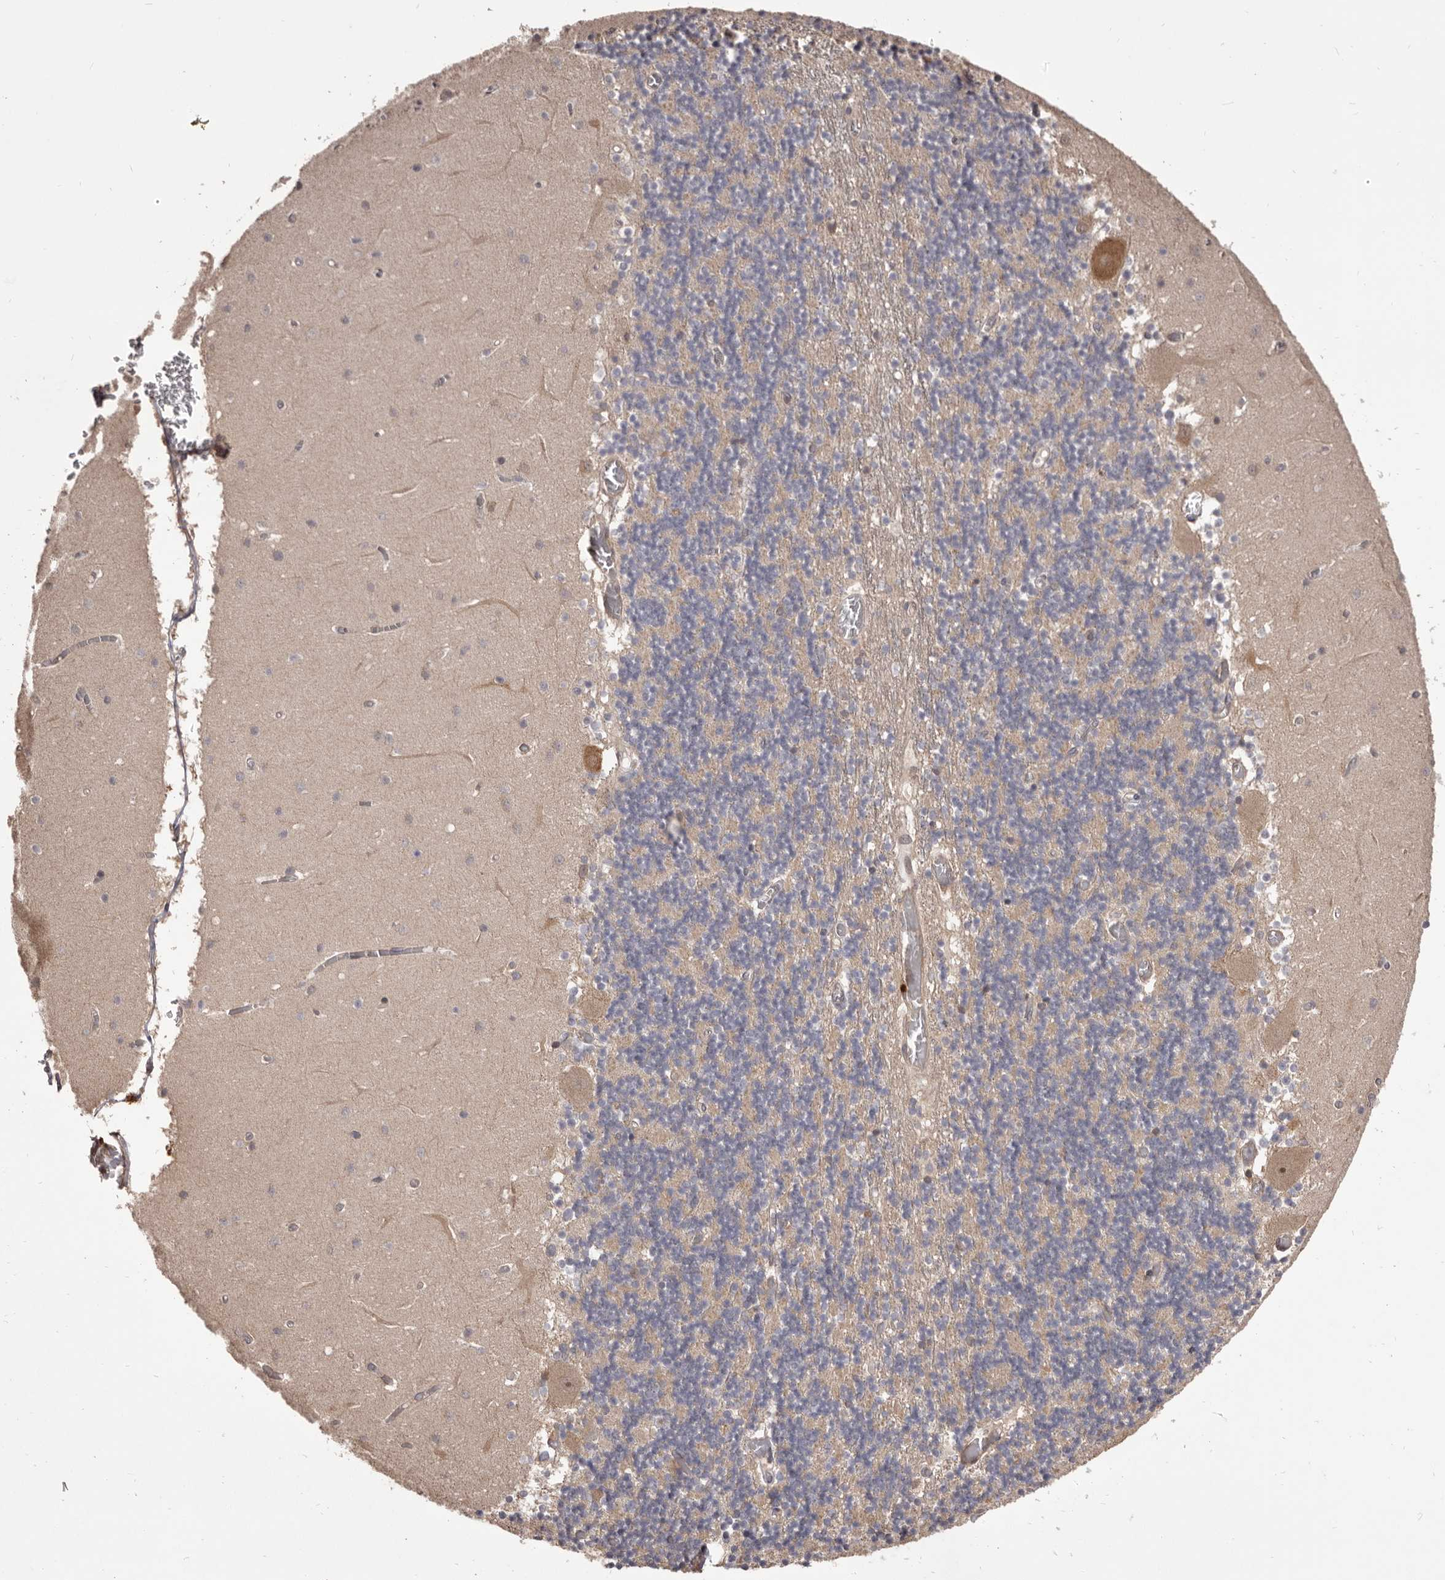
{"staining": {"intensity": "weak", "quantity": "25%-75%", "location": "cytoplasmic/membranous"}, "tissue": "cerebellum", "cell_type": "Cells in granular layer", "image_type": "normal", "snomed": [{"axis": "morphology", "description": "Normal tissue, NOS"}, {"axis": "topography", "description": "Cerebellum"}], "caption": "Weak cytoplasmic/membranous expression for a protein is identified in approximately 25%-75% of cells in granular layer of normal cerebellum using IHC.", "gene": "HBS1L", "patient": {"sex": "female", "age": 28}}